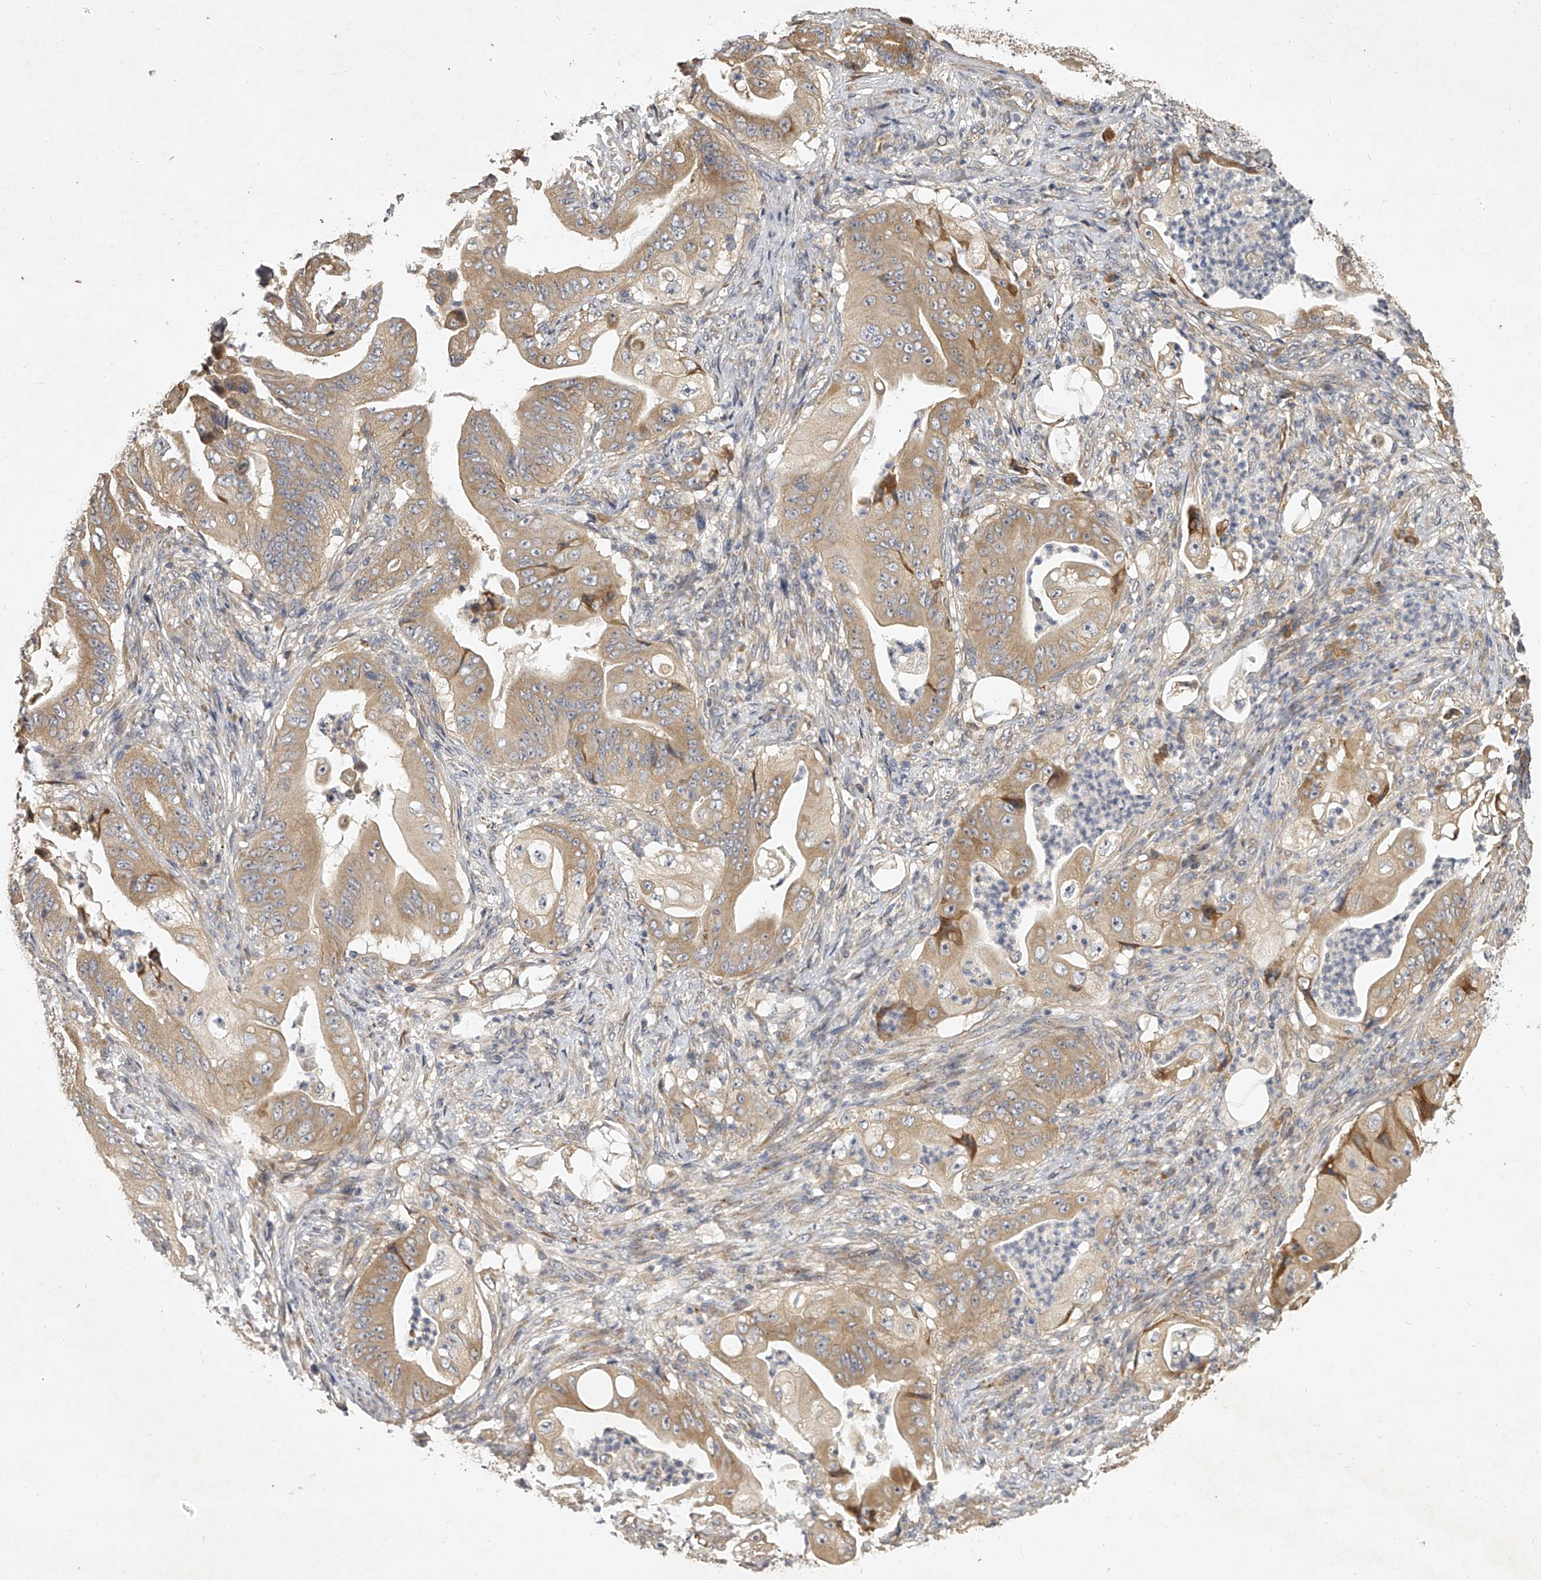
{"staining": {"intensity": "moderate", "quantity": ">75%", "location": "cytoplasmic/membranous"}, "tissue": "stomach cancer", "cell_type": "Tumor cells", "image_type": "cancer", "snomed": [{"axis": "morphology", "description": "Adenocarcinoma, NOS"}, {"axis": "topography", "description": "Stomach"}], "caption": "Protein expression by immunohistochemistry (IHC) shows moderate cytoplasmic/membranous positivity in about >75% of tumor cells in stomach cancer.", "gene": "DOCK9", "patient": {"sex": "female", "age": 73}}